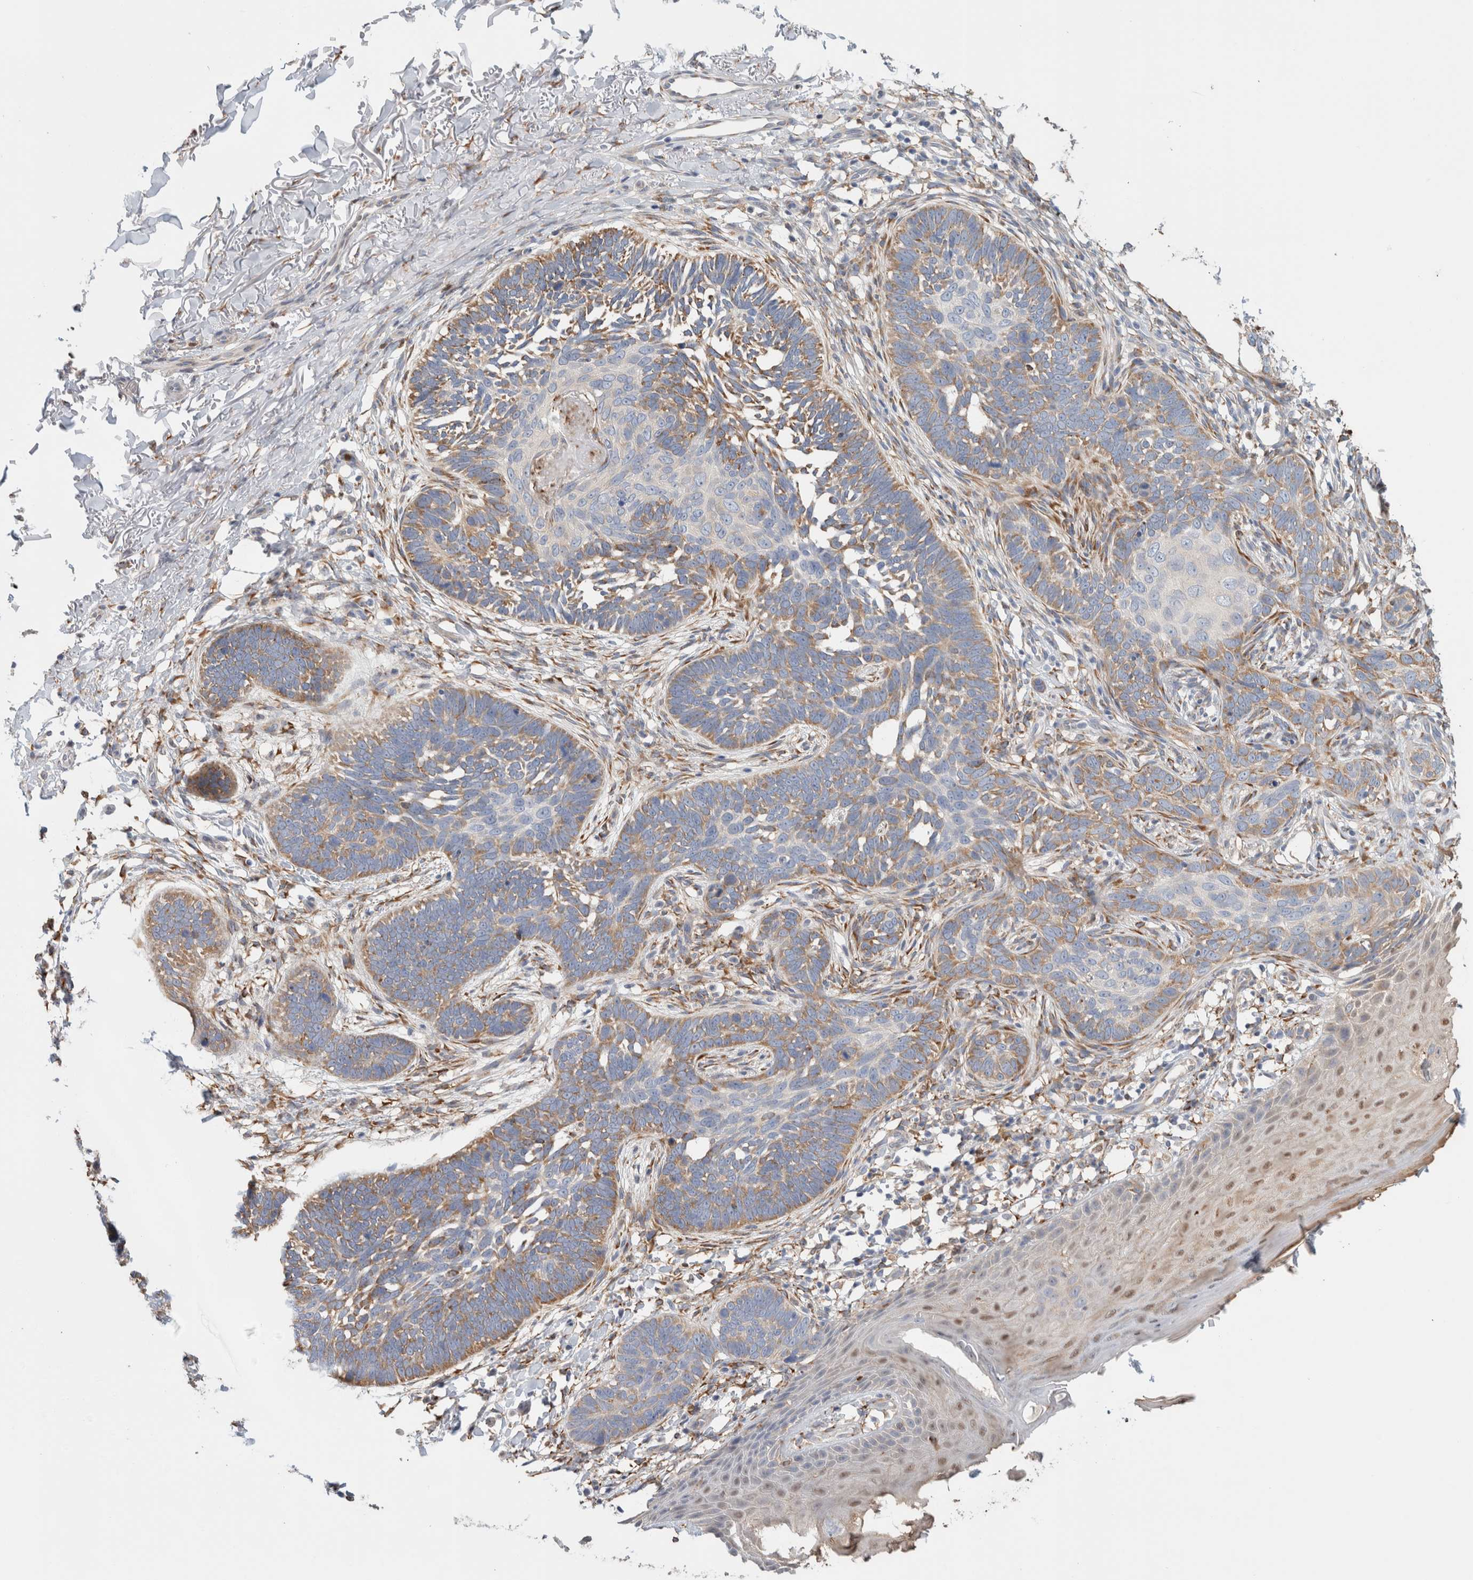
{"staining": {"intensity": "weak", "quantity": ">75%", "location": "cytoplasmic/membranous"}, "tissue": "skin cancer", "cell_type": "Tumor cells", "image_type": "cancer", "snomed": [{"axis": "morphology", "description": "Normal tissue, NOS"}, {"axis": "morphology", "description": "Basal cell carcinoma"}, {"axis": "topography", "description": "Skin"}], "caption": "A photomicrograph showing weak cytoplasmic/membranous expression in about >75% of tumor cells in skin cancer (basal cell carcinoma), as visualized by brown immunohistochemical staining.", "gene": "P4HA1", "patient": {"sex": "male", "age": 77}}